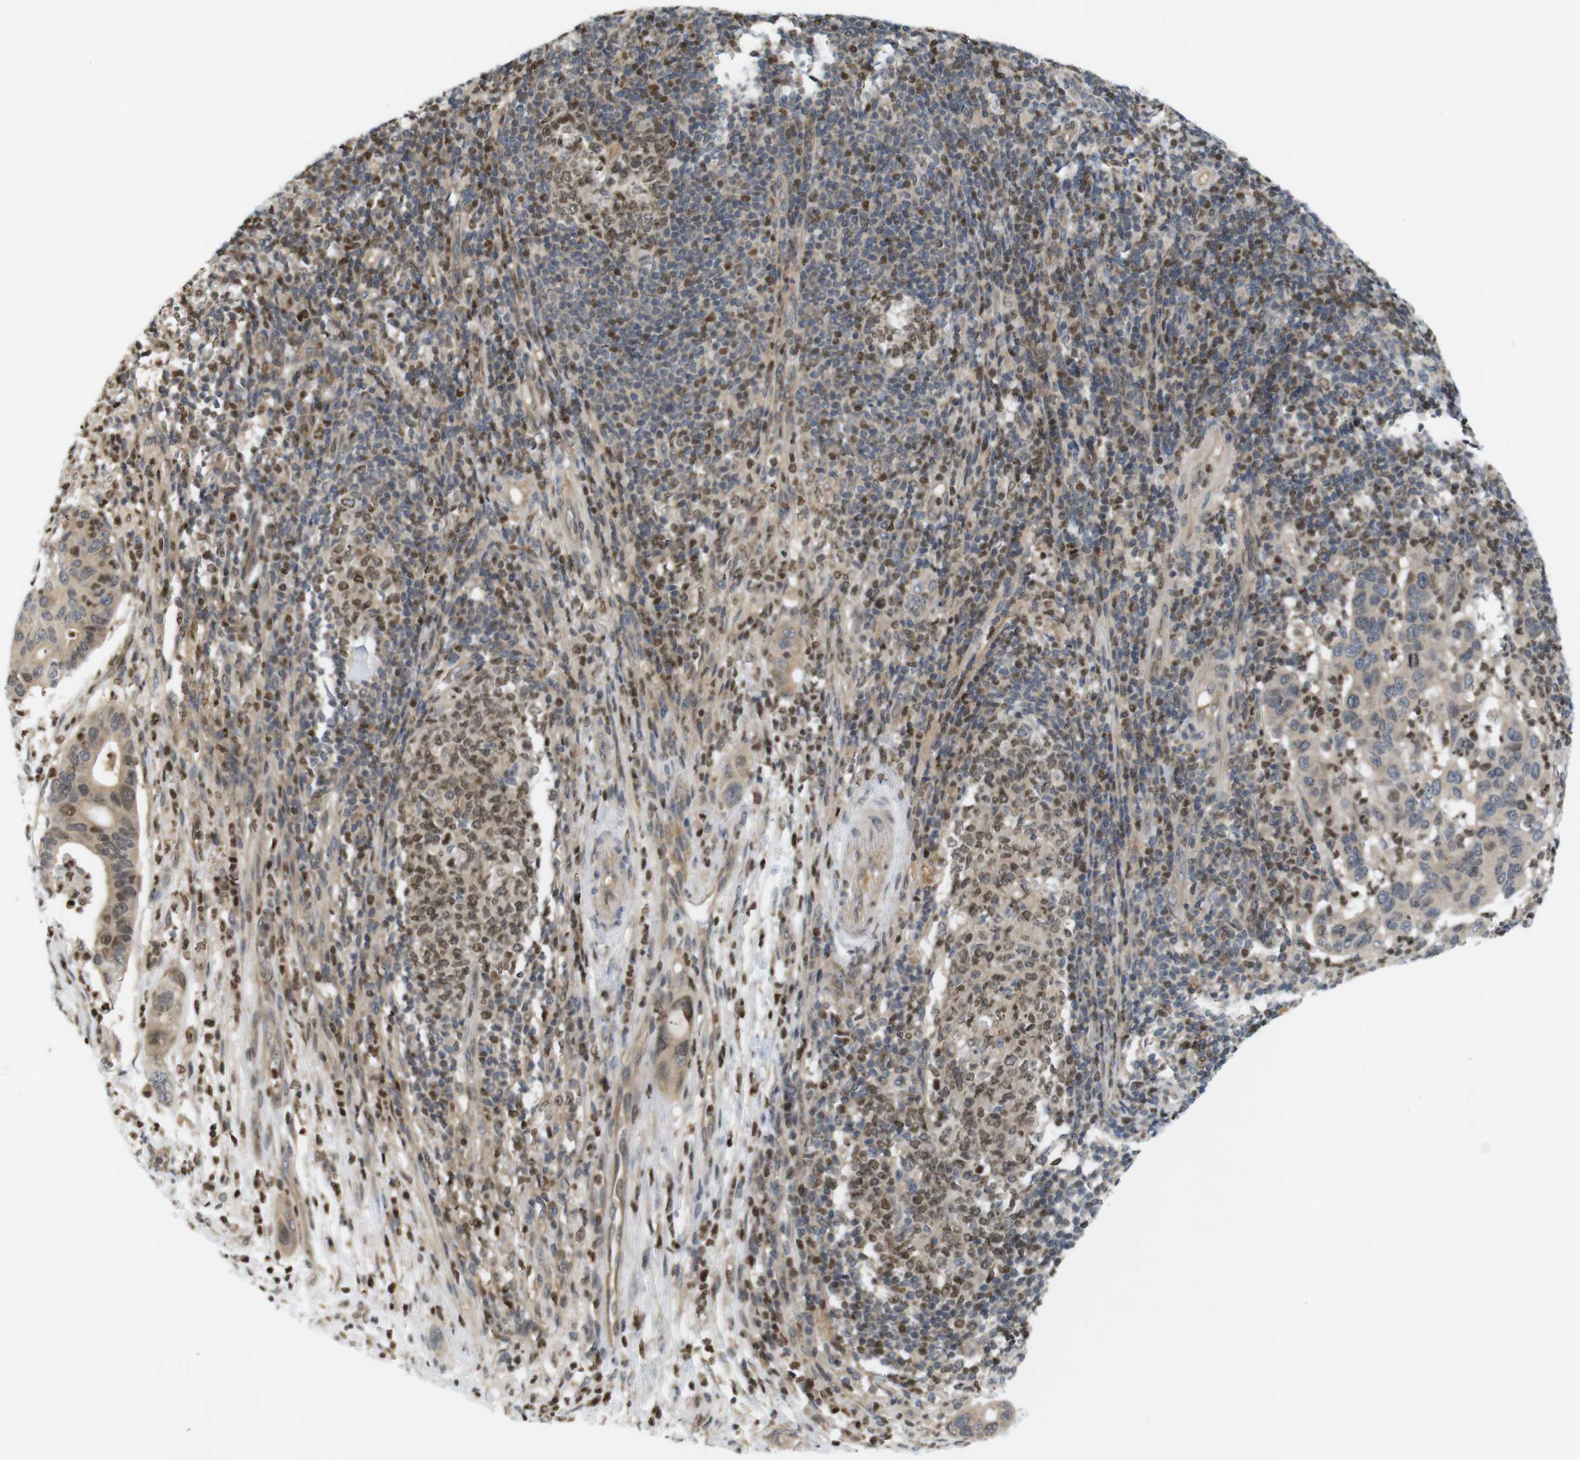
{"staining": {"intensity": "moderate", "quantity": ">75%", "location": "cytoplasmic/membranous"}, "tissue": "pancreatic cancer", "cell_type": "Tumor cells", "image_type": "cancer", "snomed": [{"axis": "morphology", "description": "Adenocarcinoma, NOS"}, {"axis": "topography", "description": "Pancreas"}], "caption": "Moderate cytoplasmic/membranous expression for a protein is appreciated in about >75% of tumor cells of pancreatic cancer using immunohistochemistry.", "gene": "MBD1", "patient": {"sex": "female", "age": 71}}